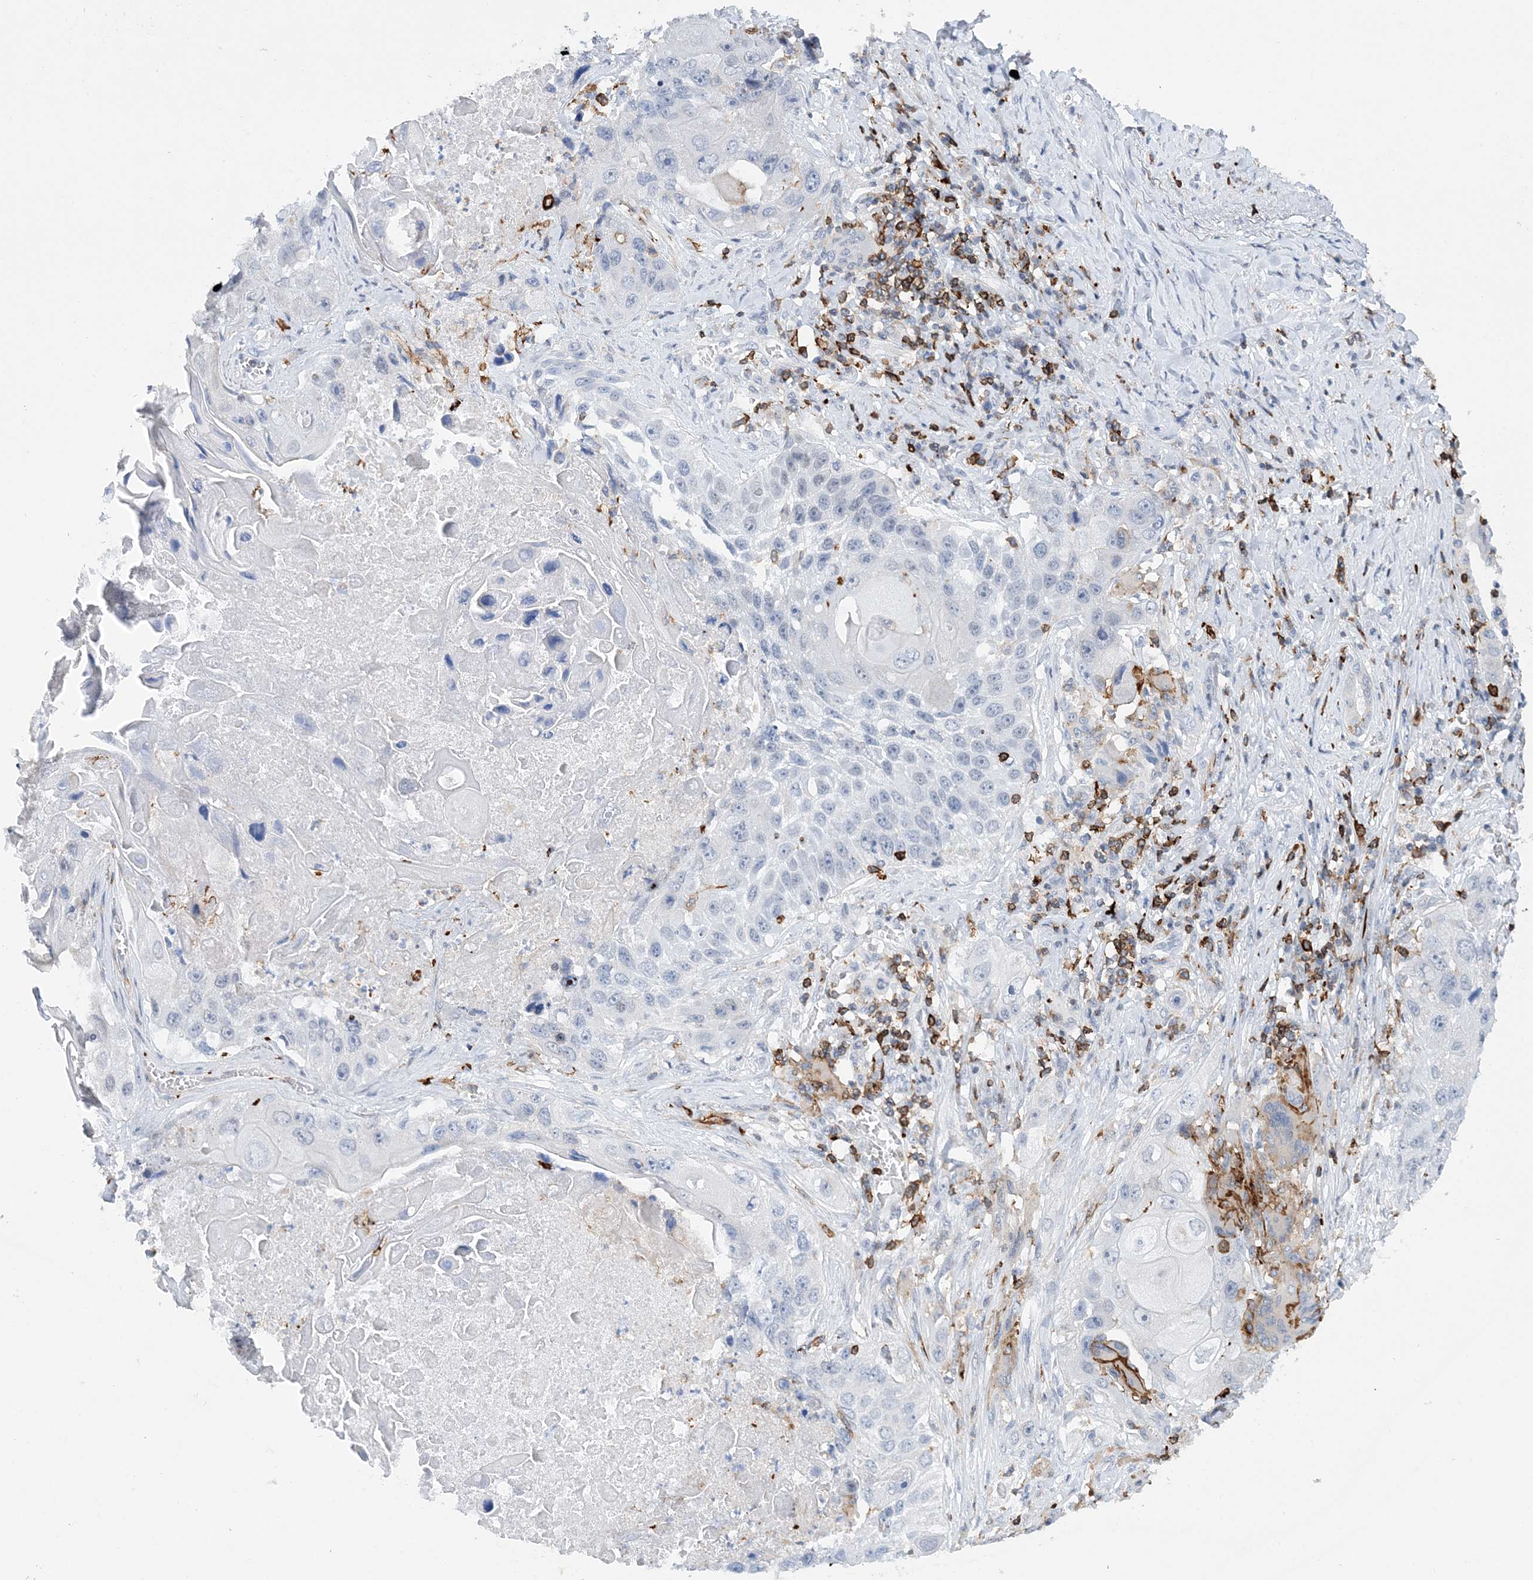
{"staining": {"intensity": "negative", "quantity": "none", "location": "none"}, "tissue": "lung cancer", "cell_type": "Tumor cells", "image_type": "cancer", "snomed": [{"axis": "morphology", "description": "Squamous cell carcinoma, NOS"}, {"axis": "topography", "description": "Lung"}], "caption": "The image shows no significant positivity in tumor cells of lung cancer. The staining is performed using DAB brown chromogen with nuclei counter-stained in using hematoxylin.", "gene": "PRMT9", "patient": {"sex": "male", "age": 61}}